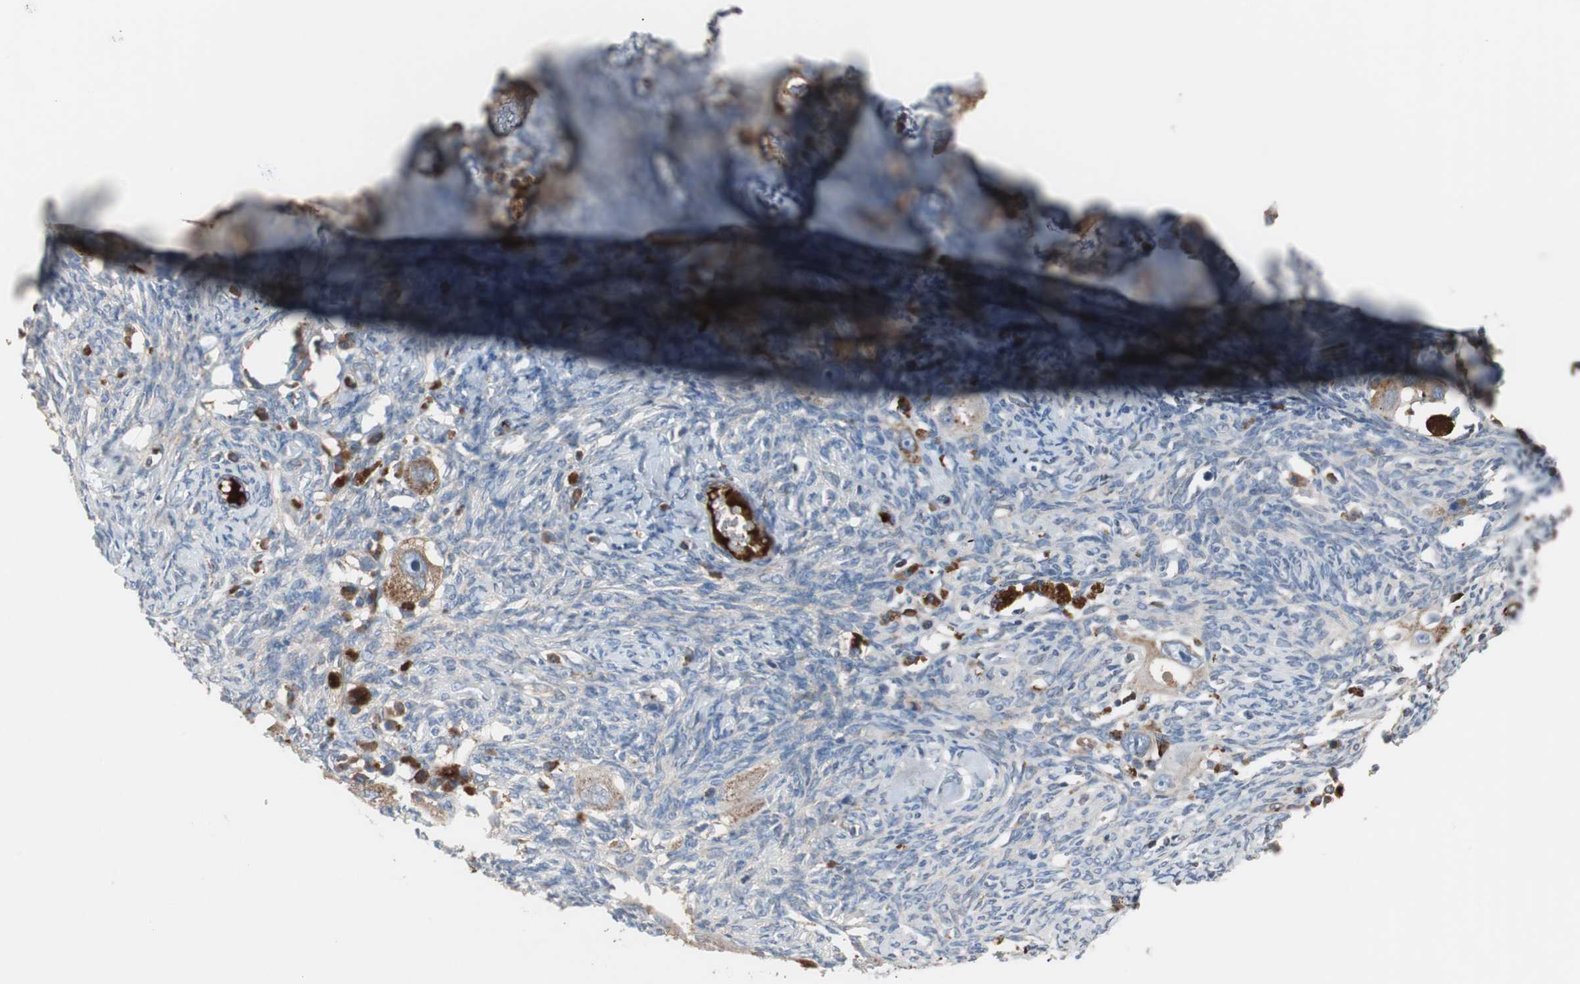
{"staining": {"intensity": "moderate", "quantity": ">75%", "location": "cytoplasmic/membranous"}, "tissue": "ovarian cancer", "cell_type": "Tumor cells", "image_type": "cancer", "snomed": [{"axis": "morphology", "description": "Normal tissue, NOS"}, {"axis": "morphology", "description": "Cystadenocarcinoma, serous, NOS"}, {"axis": "topography", "description": "Ovary"}], "caption": "The photomicrograph reveals immunohistochemical staining of serous cystadenocarcinoma (ovarian). There is moderate cytoplasmic/membranous positivity is identified in approximately >75% of tumor cells. (DAB (3,3'-diaminobenzidine) IHC, brown staining for protein, blue staining for nuclei).", "gene": "SORT1", "patient": {"sex": "female", "age": 62}}